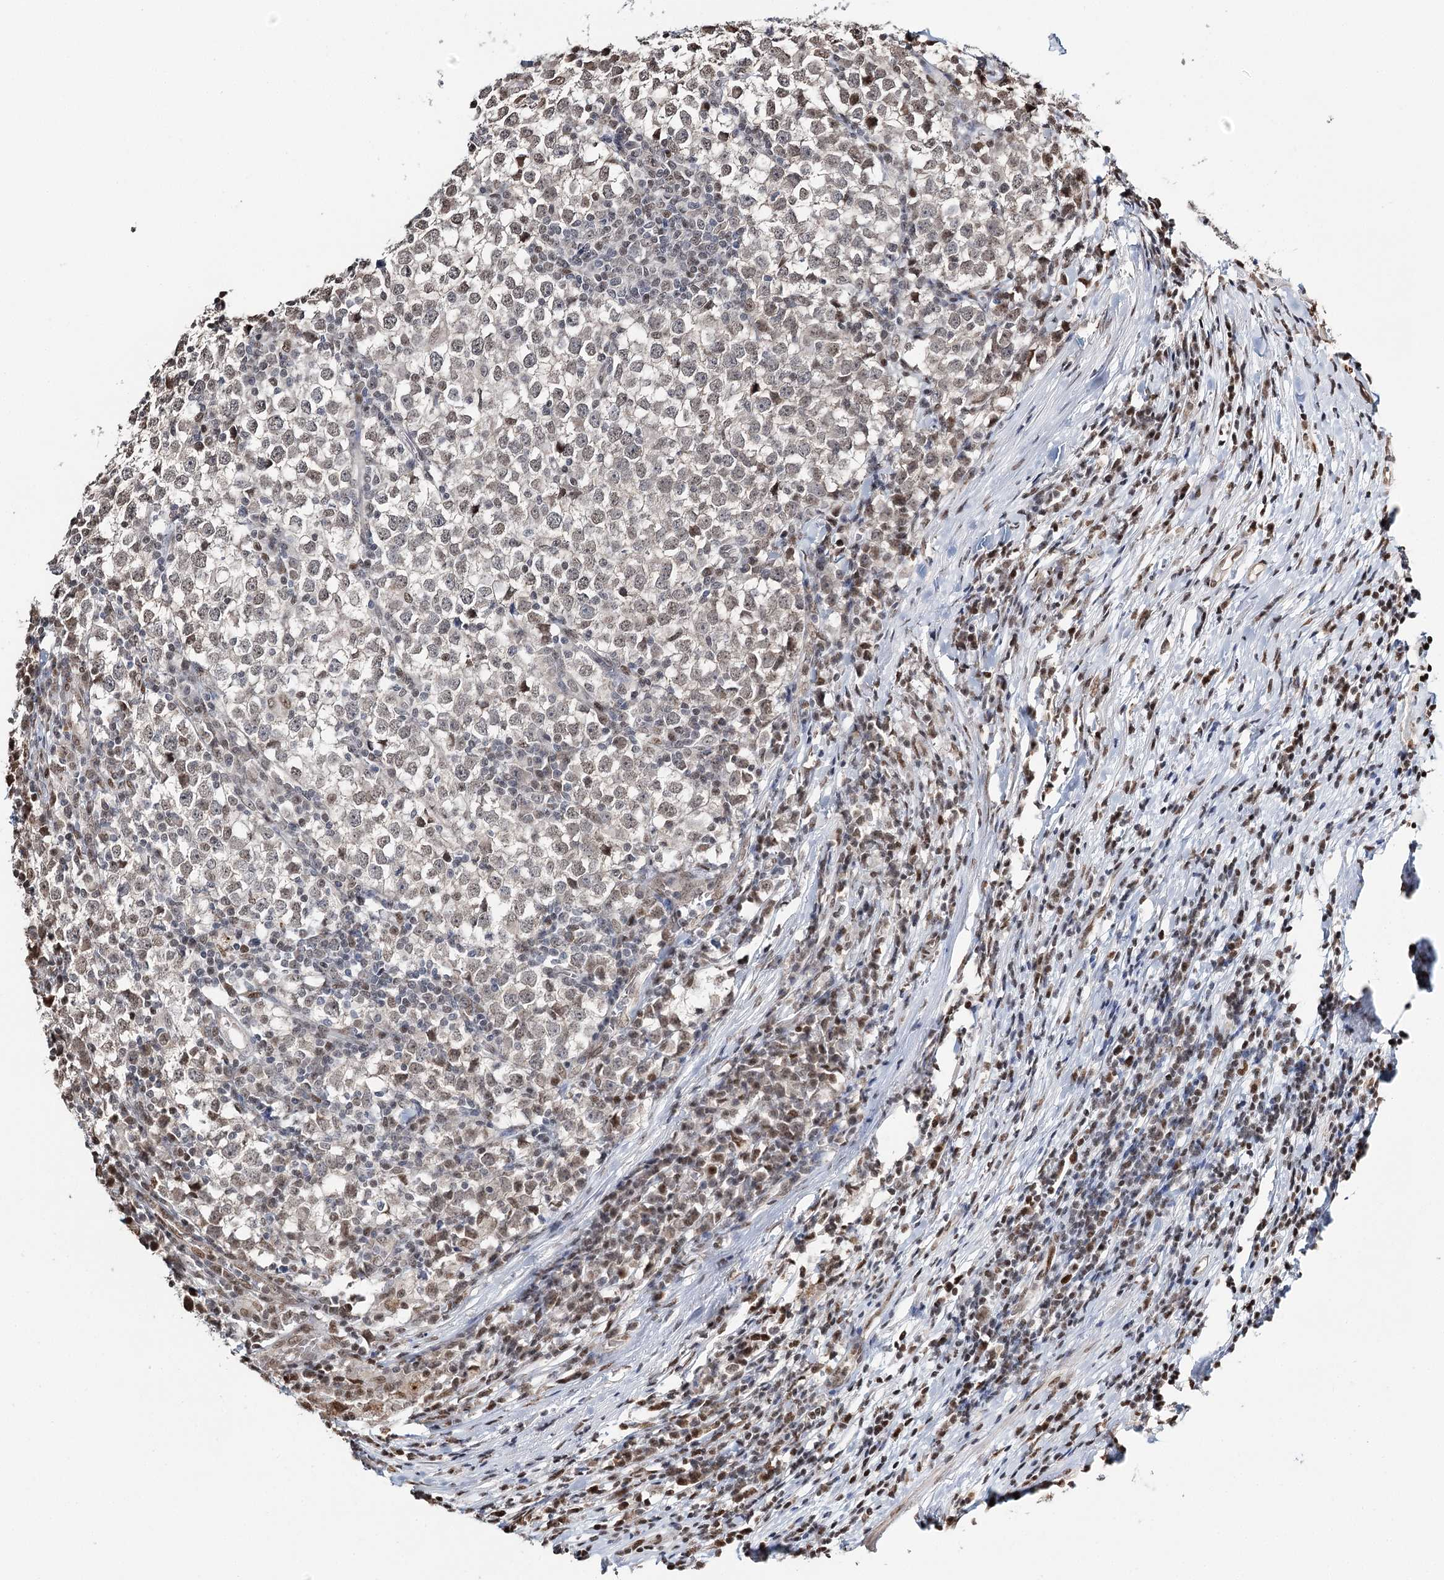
{"staining": {"intensity": "negative", "quantity": "none", "location": "none"}, "tissue": "testis cancer", "cell_type": "Tumor cells", "image_type": "cancer", "snomed": [{"axis": "morphology", "description": "Seminoma, NOS"}, {"axis": "topography", "description": "Testis"}], "caption": "A high-resolution photomicrograph shows immunohistochemistry staining of testis seminoma, which demonstrates no significant staining in tumor cells.", "gene": "RPS27A", "patient": {"sex": "male", "age": 65}}